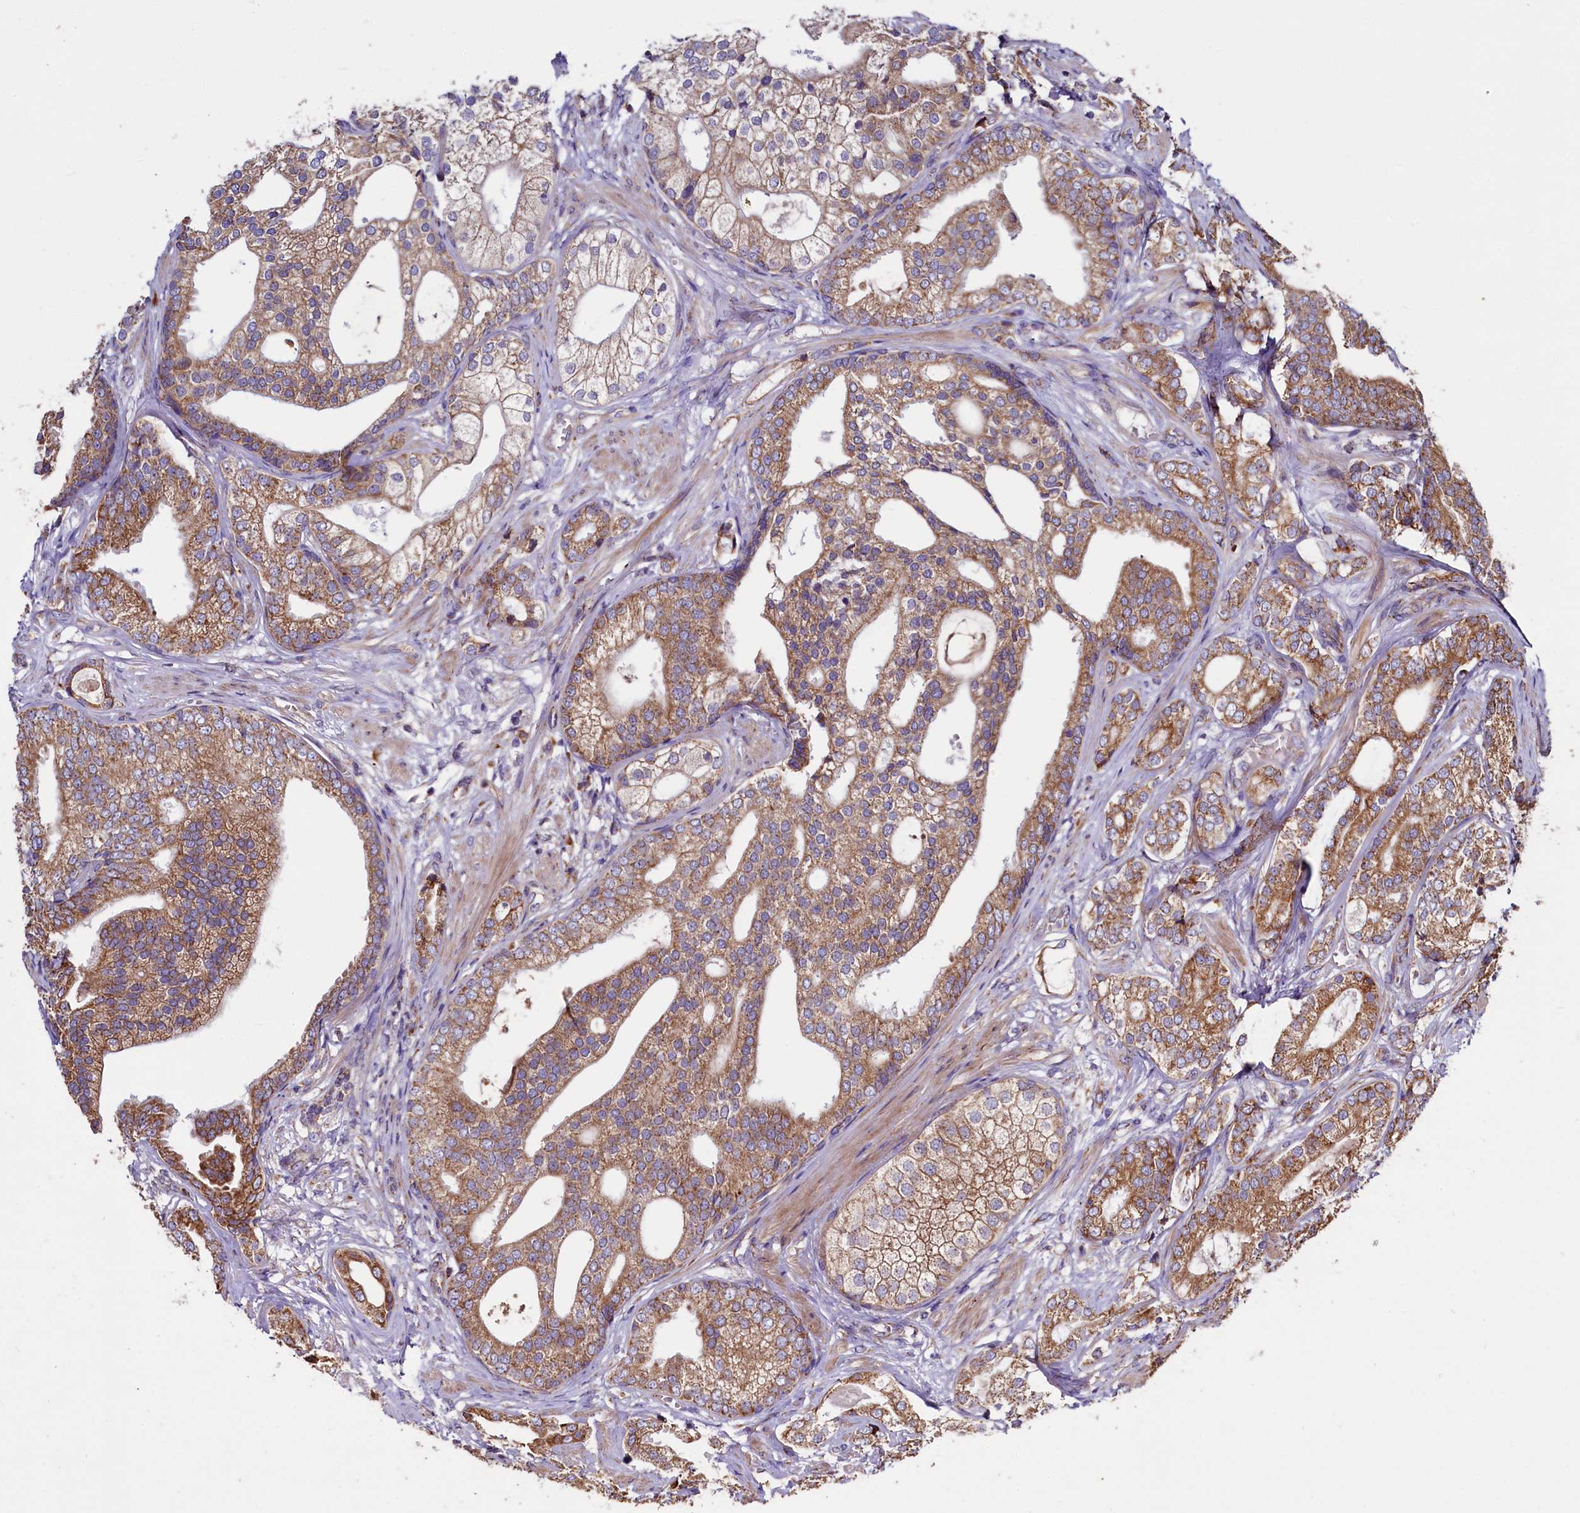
{"staining": {"intensity": "moderate", "quantity": ">75%", "location": "cytoplasmic/membranous"}, "tissue": "prostate cancer", "cell_type": "Tumor cells", "image_type": "cancer", "snomed": [{"axis": "morphology", "description": "Adenocarcinoma, High grade"}, {"axis": "topography", "description": "Prostate"}], "caption": "Prostate high-grade adenocarcinoma stained for a protein shows moderate cytoplasmic/membranous positivity in tumor cells. (Brightfield microscopy of DAB IHC at high magnification).", "gene": "ZSWIM1", "patient": {"sex": "male", "age": 60}}